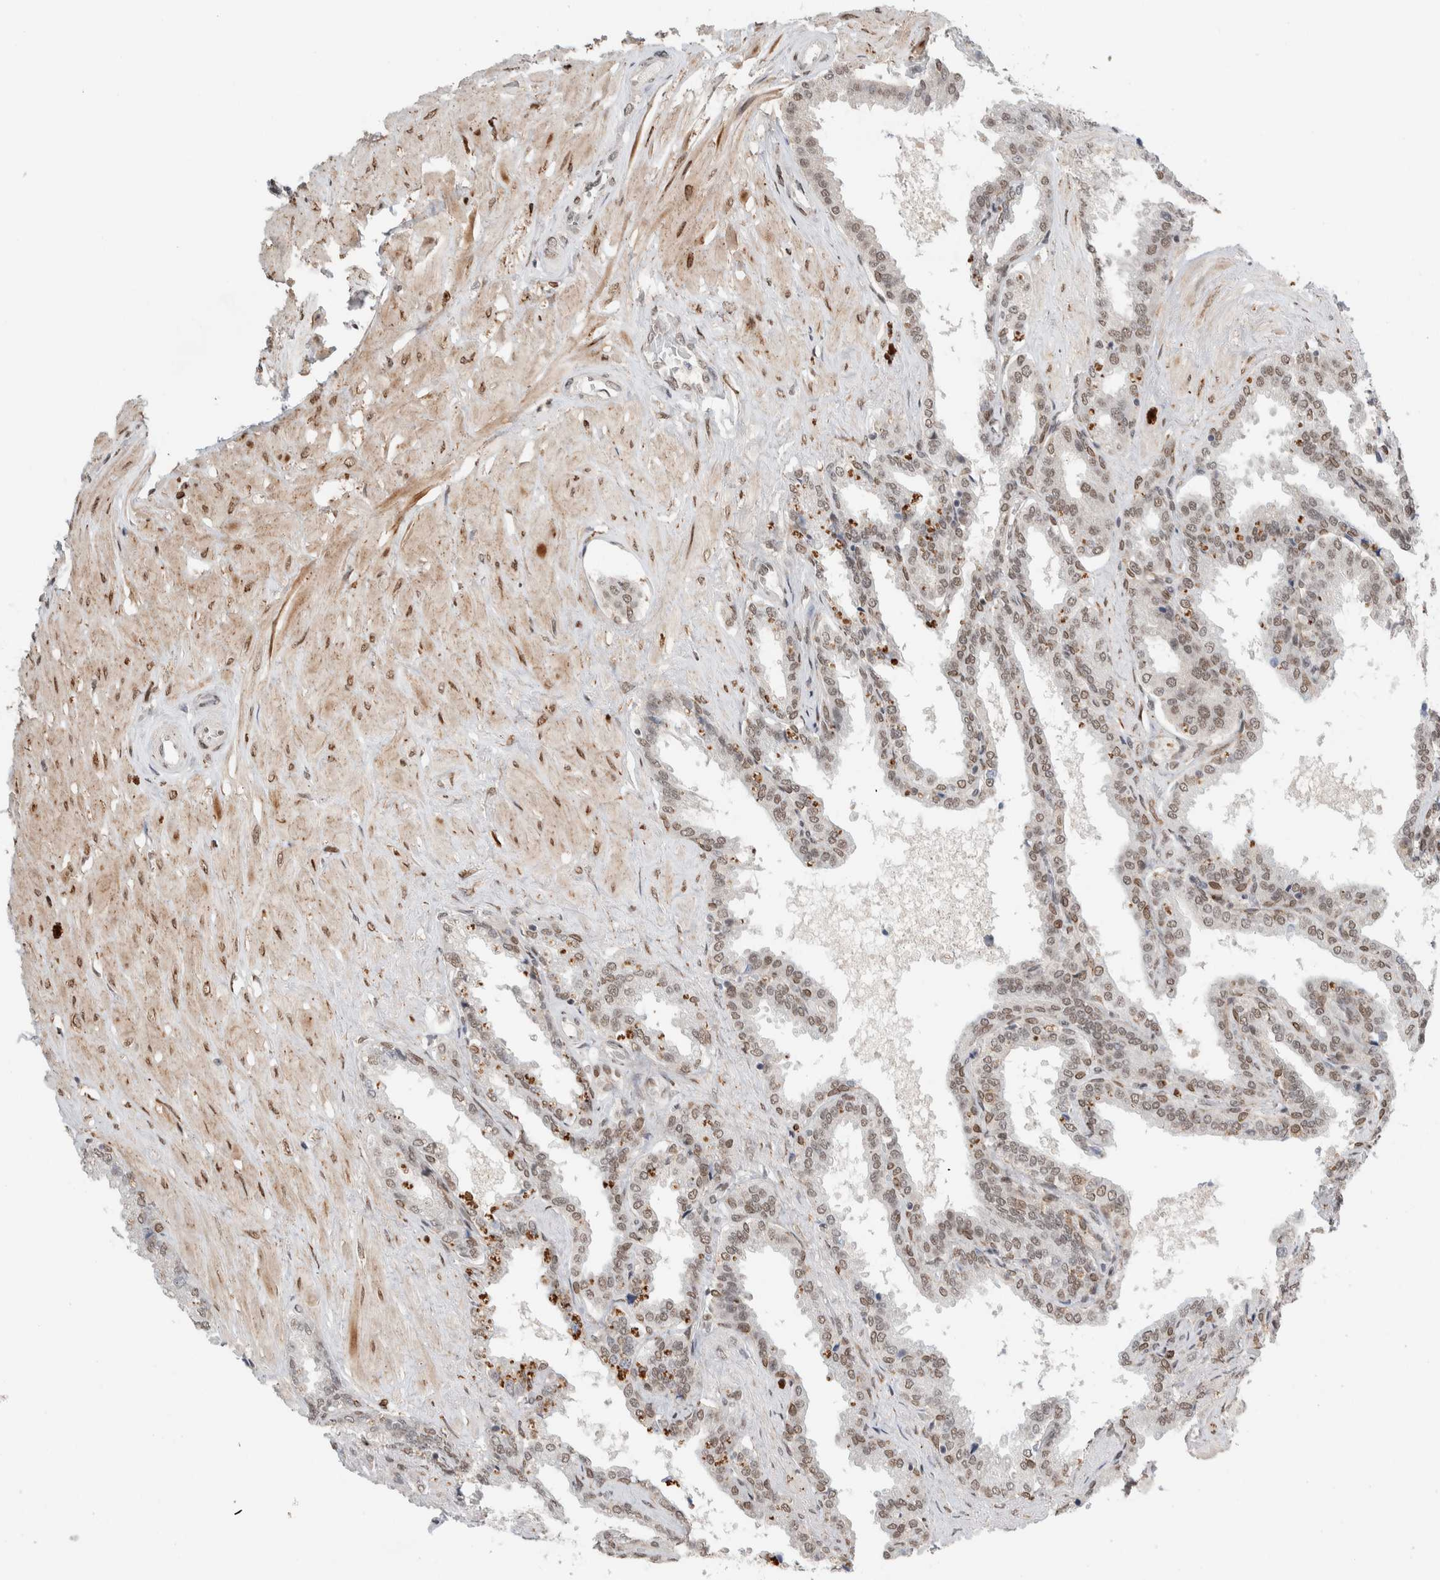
{"staining": {"intensity": "moderate", "quantity": "25%-75%", "location": "nuclear"}, "tissue": "seminal vesicle", "cell_type": "Glandular cells", "image_type": "normal", "snomed": [{"axis": "morphology", "description": "Normal tissue, NOS"}, {"axis": "topography", "description": "Seminal veicle"}], "caption": "Protein positivity by immunohistochemistry (IHC) exhibits moderate nuclear staining in approximately 25%-75% of glandular cells in unremarkable seminal vesicle. (DAB (3,3'-diaminobenzidine) IHC with brightfield microscopy, high magnification).", "gene": "TNRC18", "patient": {"sex": "male", "age": 46}}